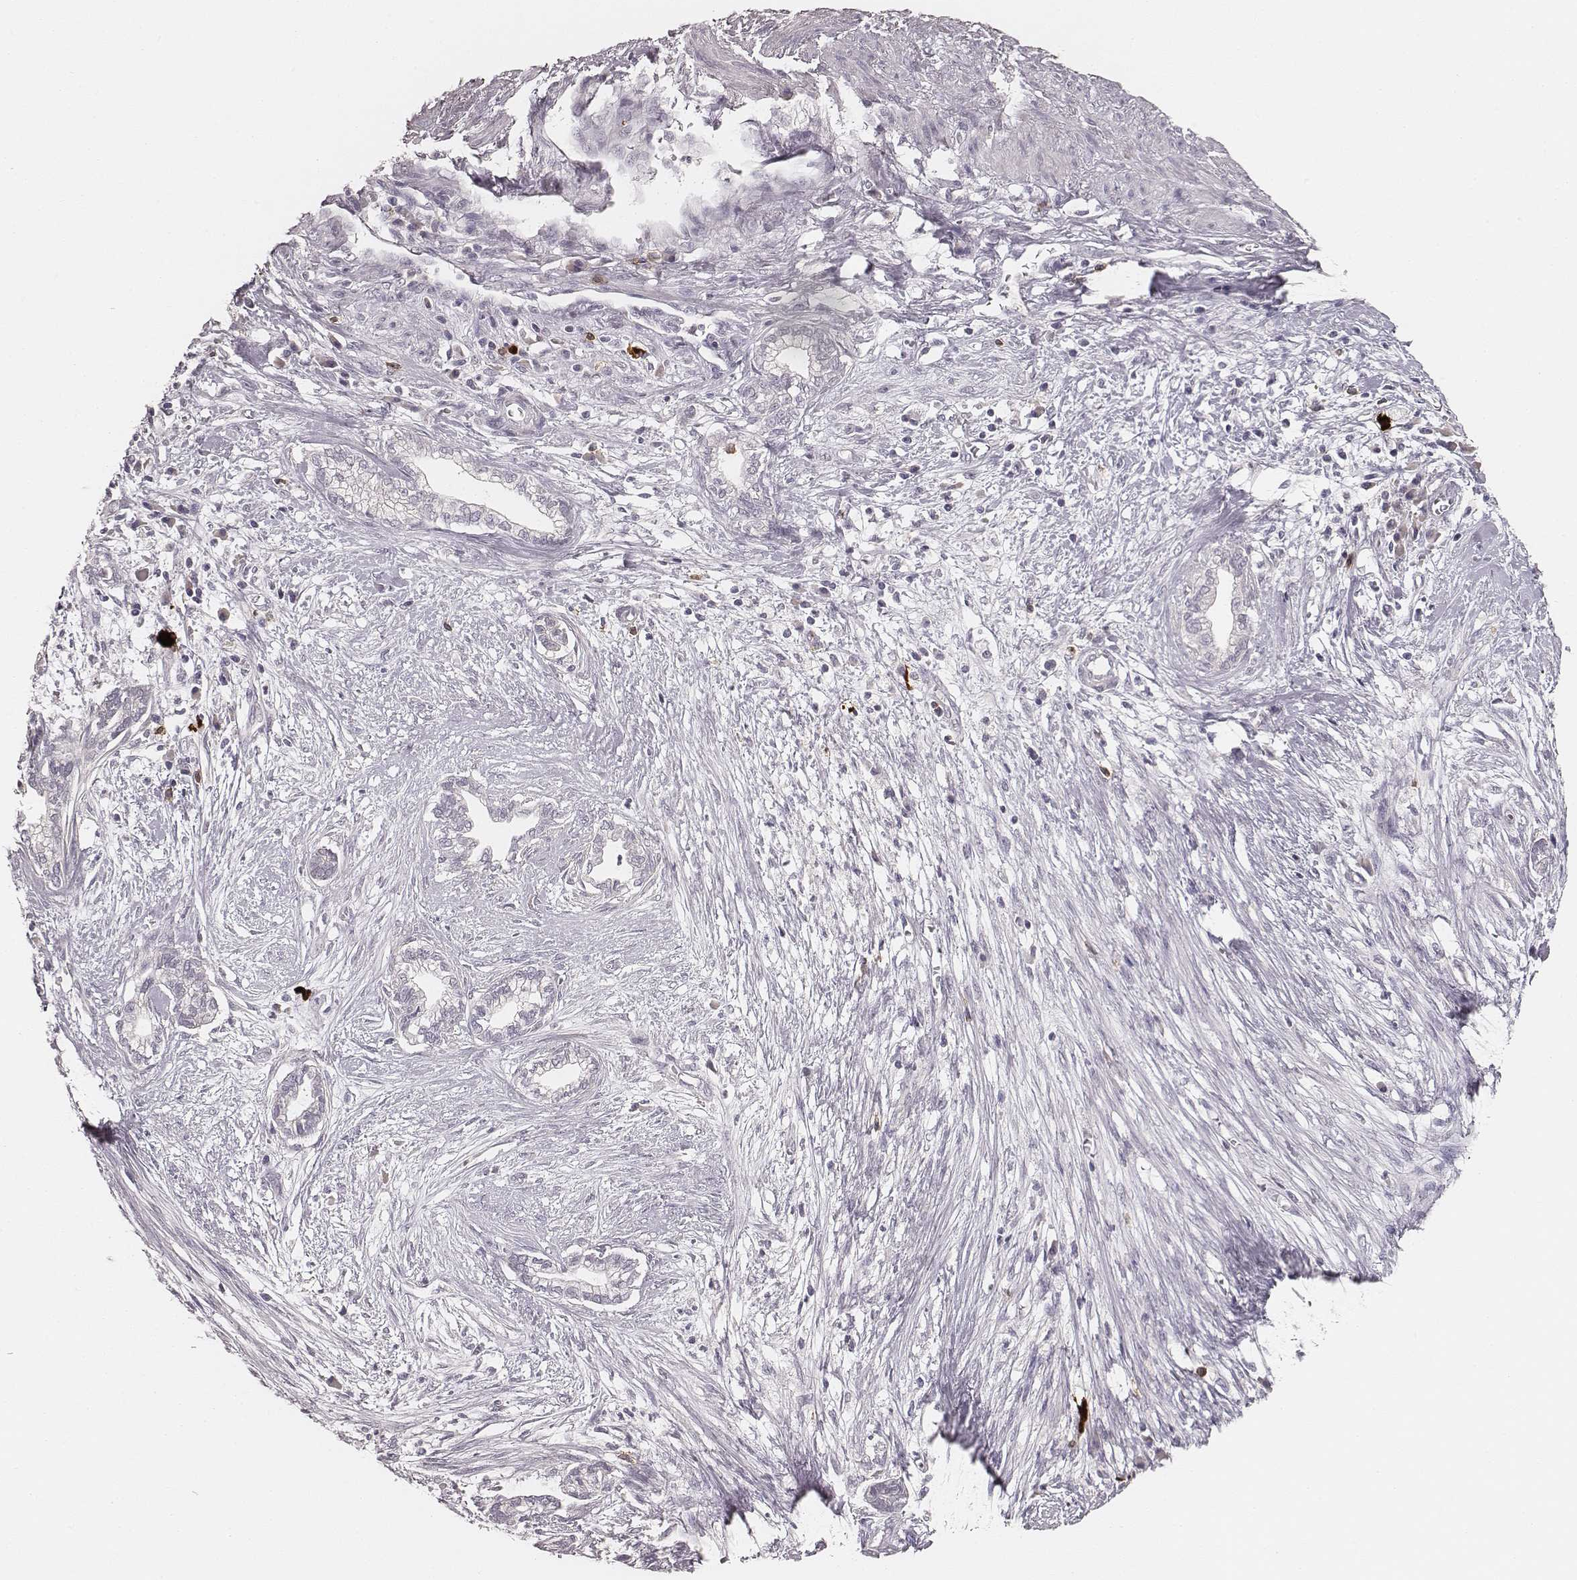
{"staining": {"intensity": "negative", "quantity": "none", "location": "none"}, "tissue": "cervical cancer", "cell_type": "Tumor cells", "image_type": "cancer", "snomed": [{"axis": "morphology", "description": "Adenocarcinoma, NOS"}, {"axis": "topography", "description": "Cervix"}], "caption": "Tumor cells show no significant staining in cervical cancer.", "gene": "CD8A", "patient": {"sex": "female", "age": 62}}